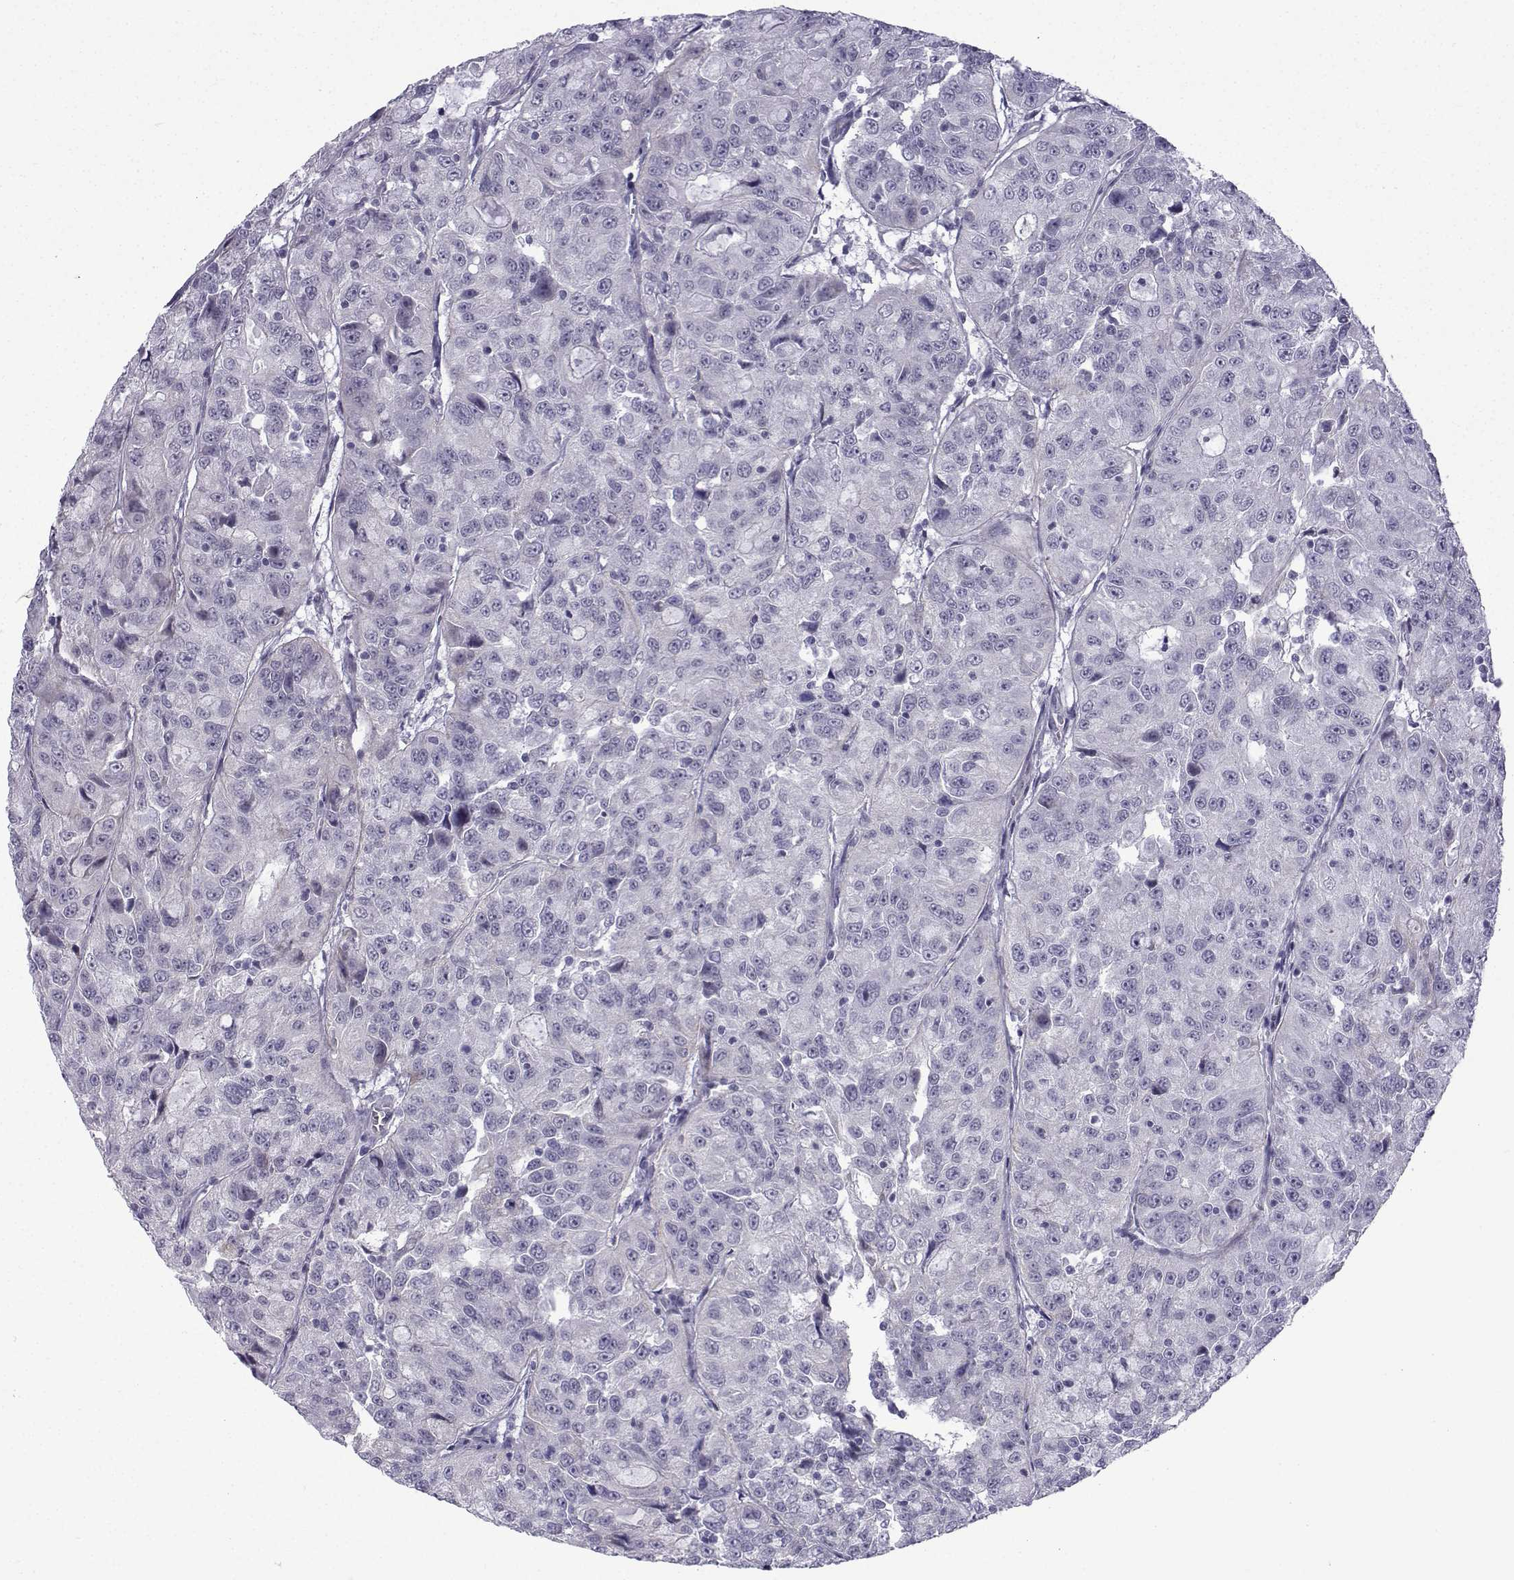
{"staining": {"intensity": "negative", "quantity": "none", "location": "none"}, "tissue": "urothelial cancer", "cell_type": "Tumor cells", "image_type": "cancer", "snomed": [{"axis": "morphology", "description": "Urothelial carcinoma, NOS"}, {"axis": "morphology", "description": "Urothelial carcinoma, High grade"}, {"axis": "topography", "description": "Urinary bladder"}], "caption": "Immunohistochemistry (IHC) photomicrograph of neoplastic tissue: human urothelial carcinoma (high-grade) stained with DAB displays no significant protein expression in tumor cells.", "gene": "CFAP53", "patient": {"sex": "female", "age": 73}}